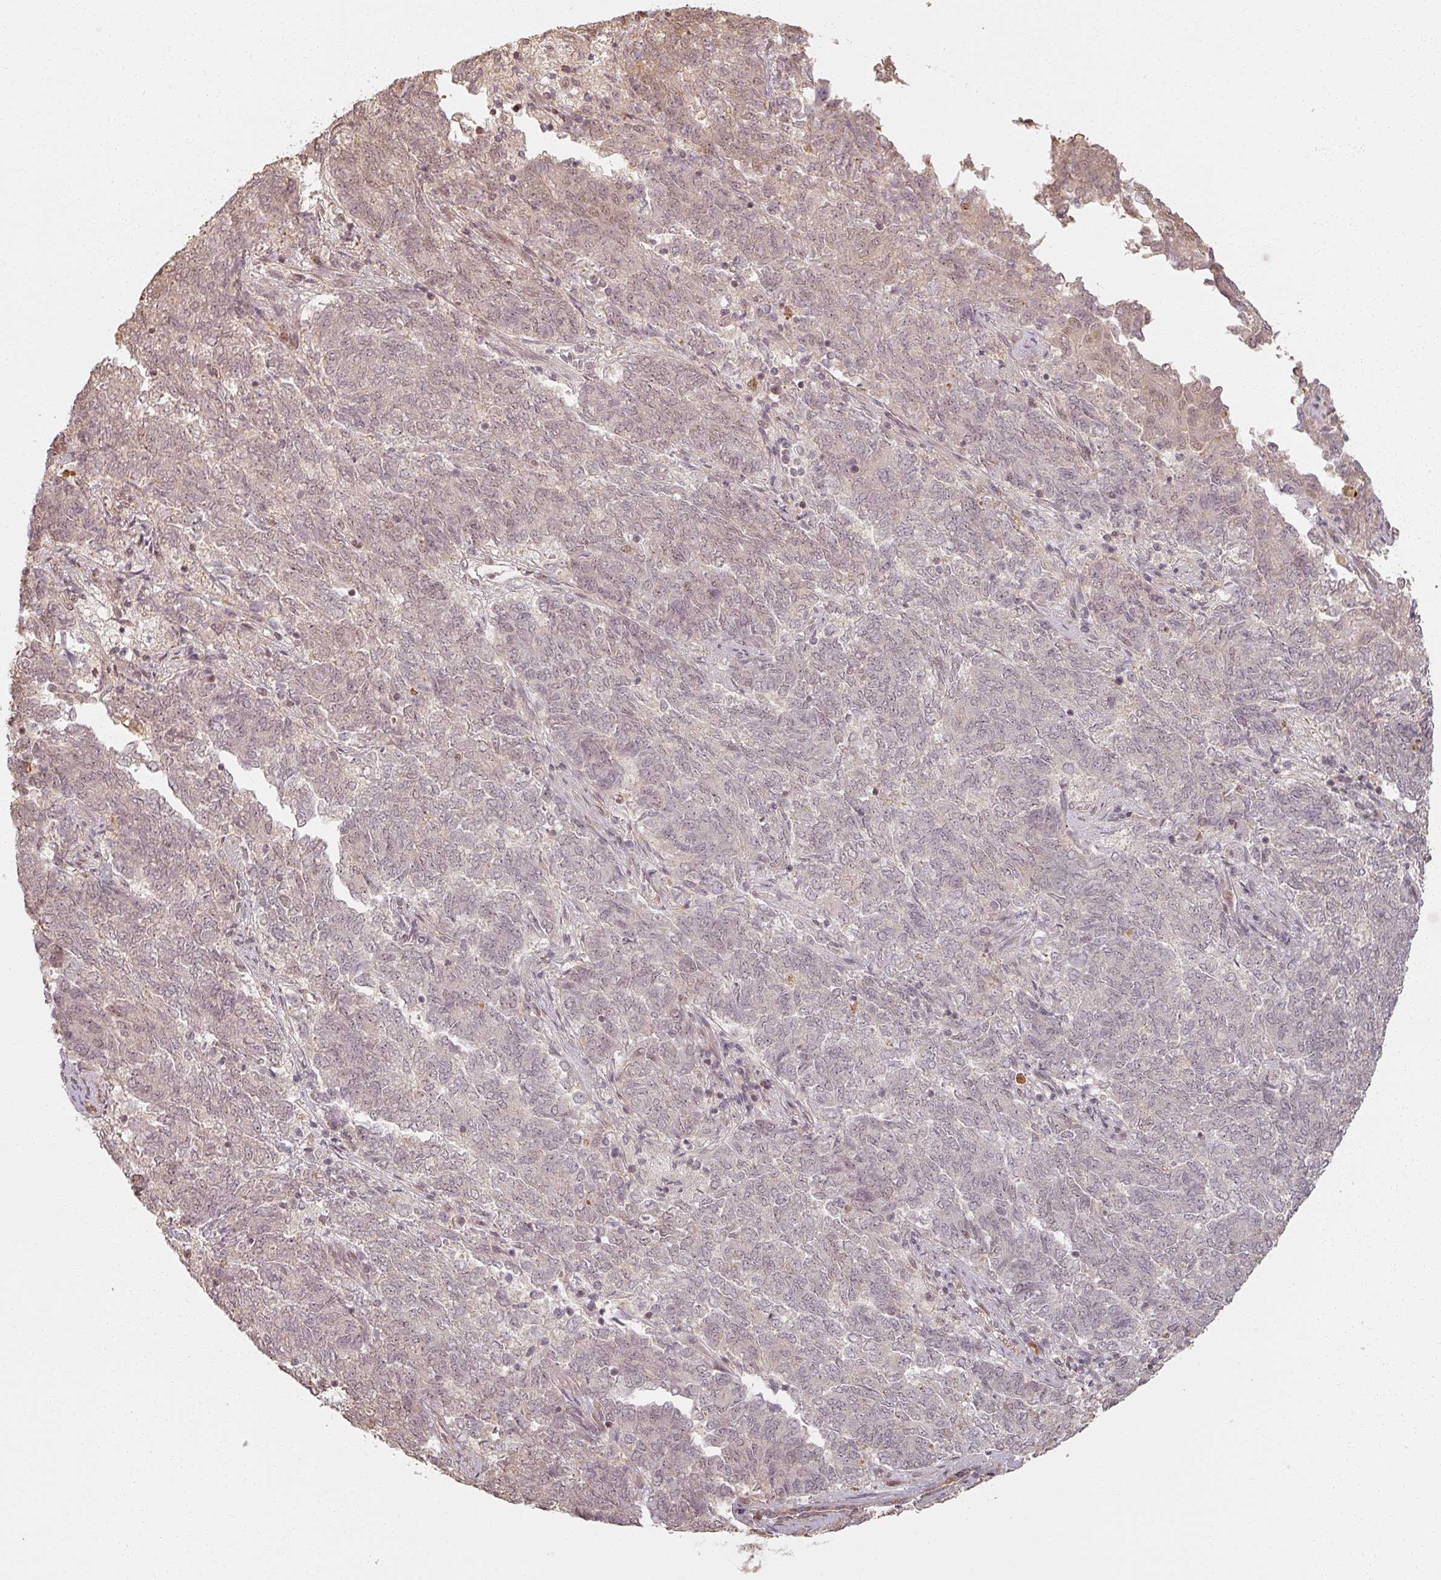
{"staining": {"intensity": "weak", "quantity": "25%-75%", "location": "cytoplasmic/membranous,nuclear"}, "tissue": "endometrial cancer", "cell_type": "Tumor cells", "image_type": "cancer", "snomed": [{"axis": "morphology", "description": "Adenocarcinoma, NOS"}, {"axis": "topography", "description": "Endometrium"}], "caption": "Protein expression analysis of adenocarcinoma (endometrial) exhibits weak cytoplasmic/membranous and nuclear positivity in about 25%-75% of tumor cells.", "gene": "MED19", "patient": {"sex": "female", "age": 80}}